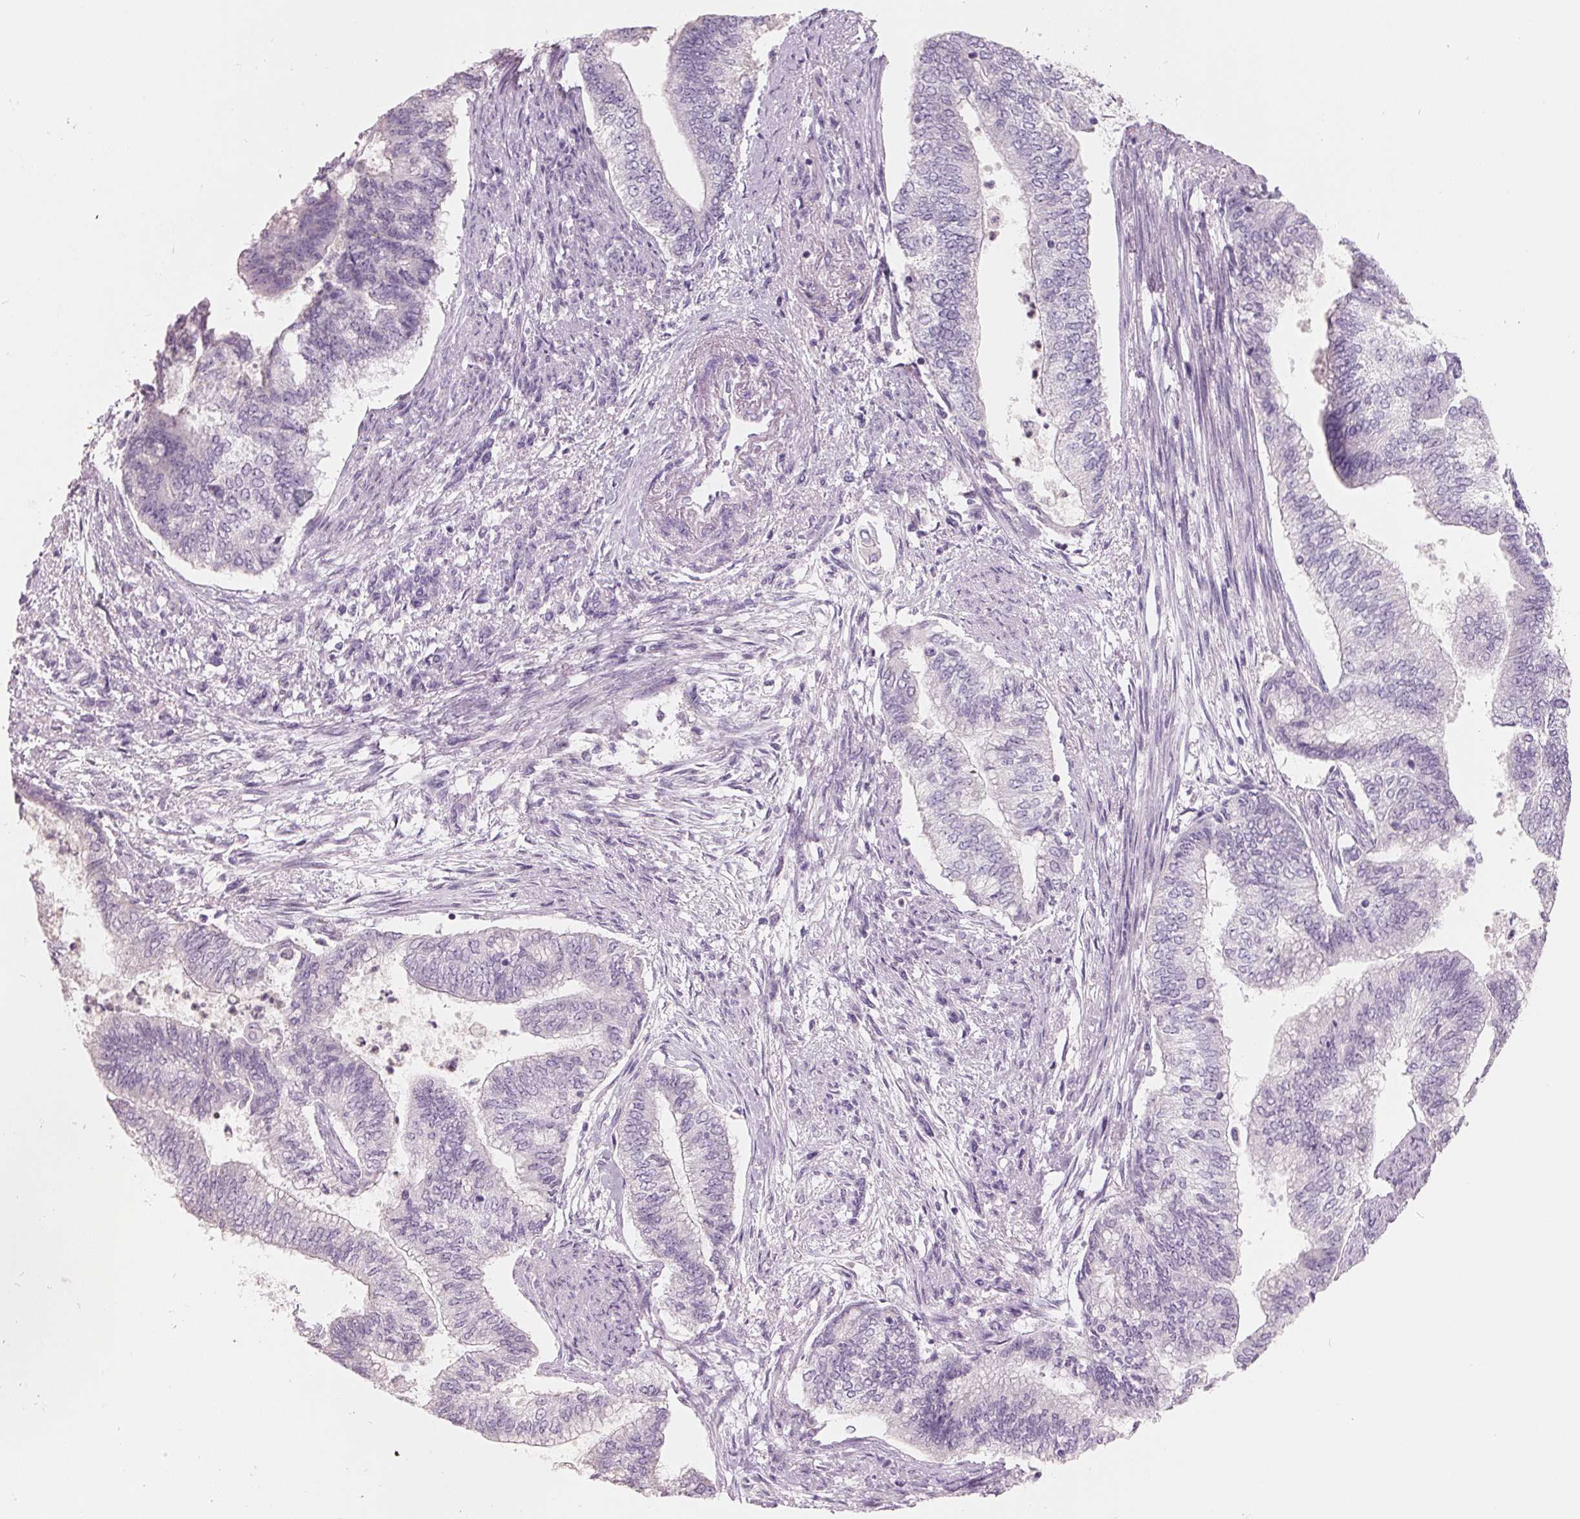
{"staining": {"intensity": "negative", "quantity": "none", "location": "none"}, "tissue": "endometrial cancer", "cell_type": "Tumor cells", "image_type": "cancer", "snomed": [{"axis": "morphology", "description": "Adenocarcinoma, NOS"}, {"axis": "topography", "description": "Endometrium"}], "caption": "This is an IHC histopathology image of human endometrial cancer (adenocarcinoma). There is no staining in tumor cells.", "gene": "FTCD", "patient": {"sex": "female", "age": 65}}